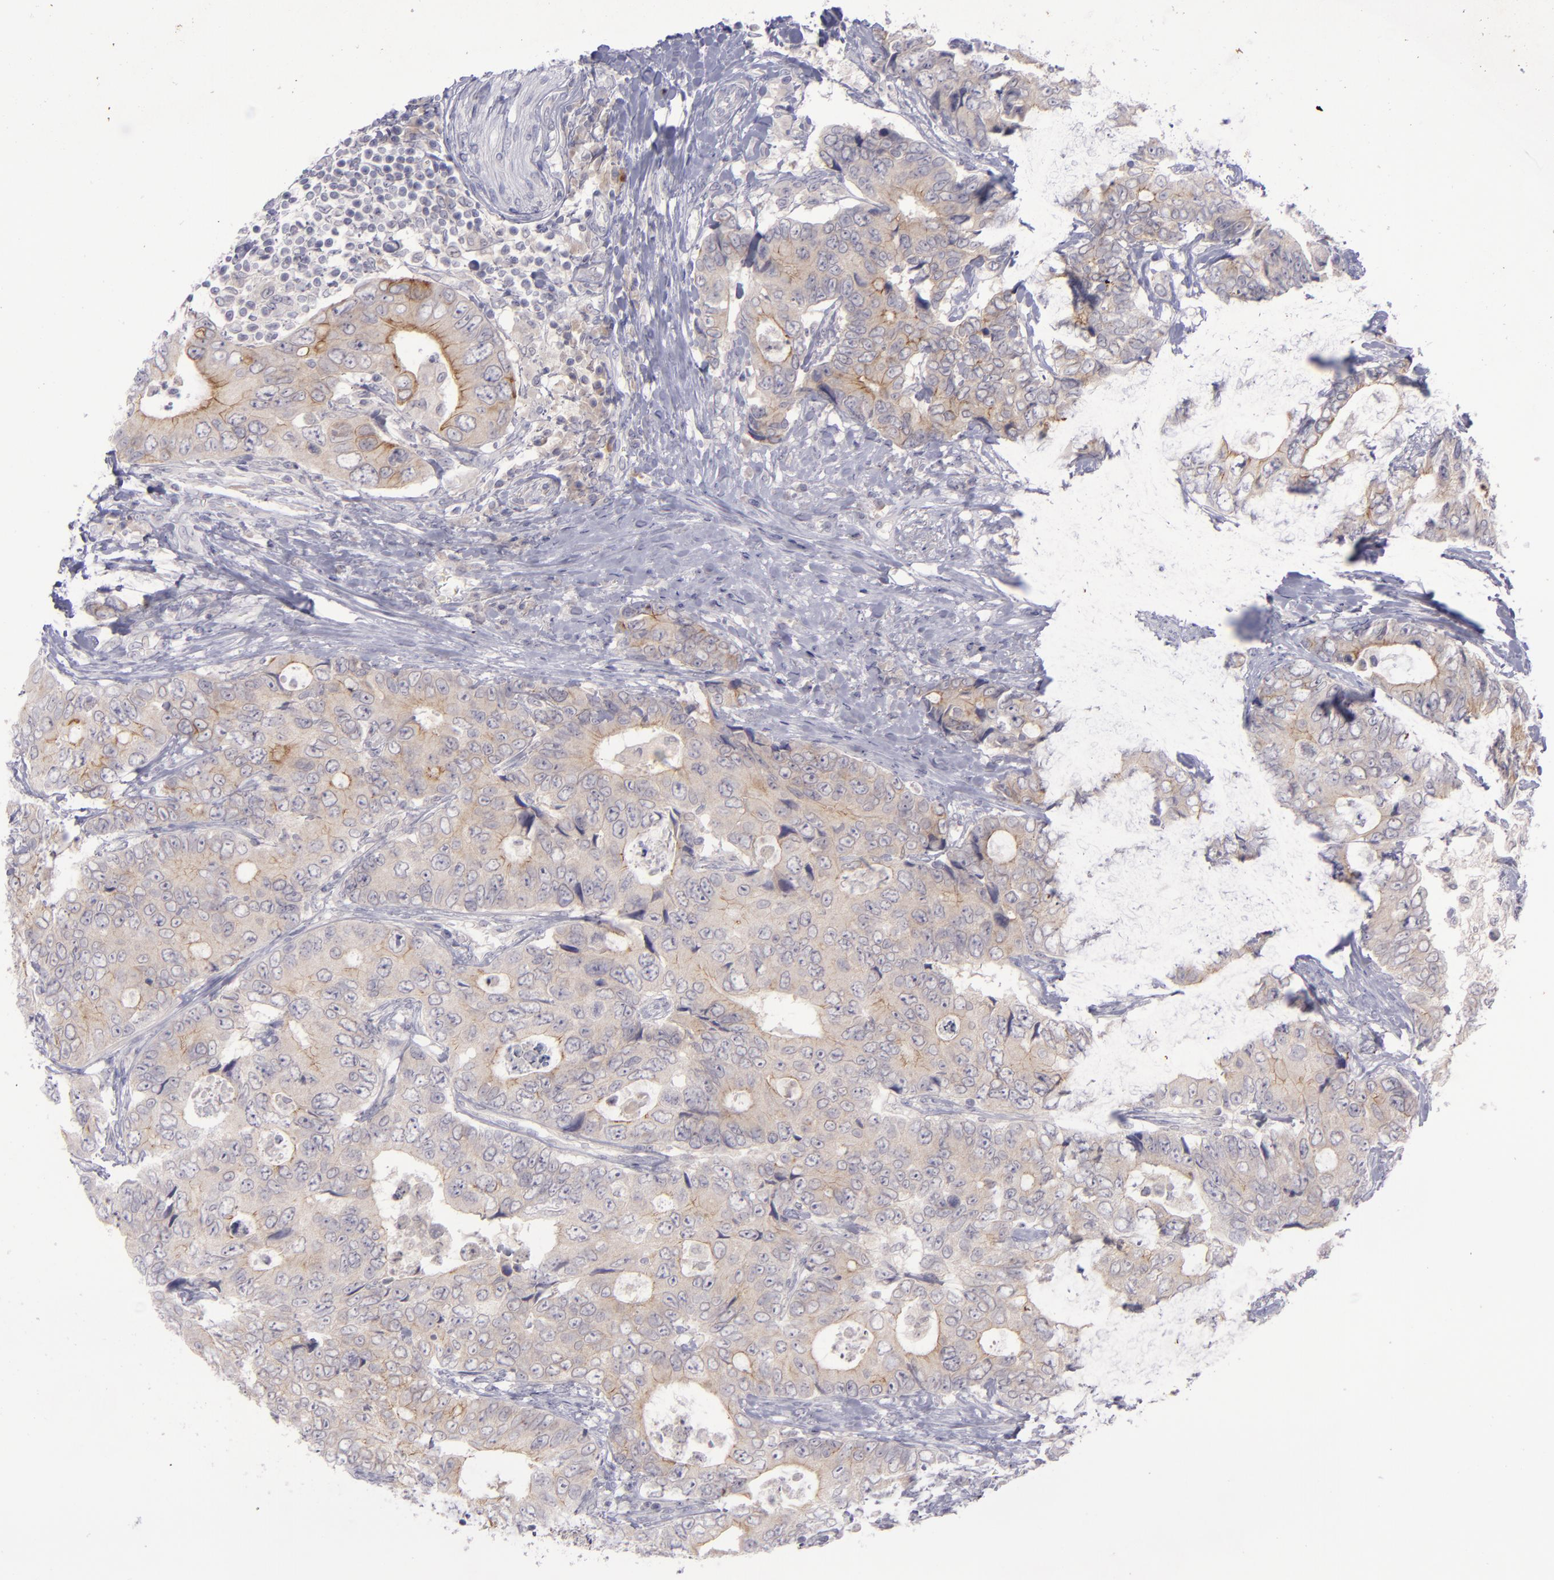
{"staining": {"intensity": "moderate", "quantity": "25%-75%", "location": "cytoplasmic/membranous"}, "tissue": "colorectal cancer", "cell_type": "Tumor cells", "image_type": "cancer", "snomed": [{"axis": "morphology", "description": "Adenocarcinoma, NOS"}, {"axis": "topography", "description": "Rectum"}], "caption": "Immunohistochemical staining of human colorectal cancer (adenocarcinoma) demonstrates medium levels of moderate cytoplasmic/membranous protein staining in about 25%-75% of tumor cells.", "gene": "EVPL", "patient": {"sex": "female", "age": 67}}